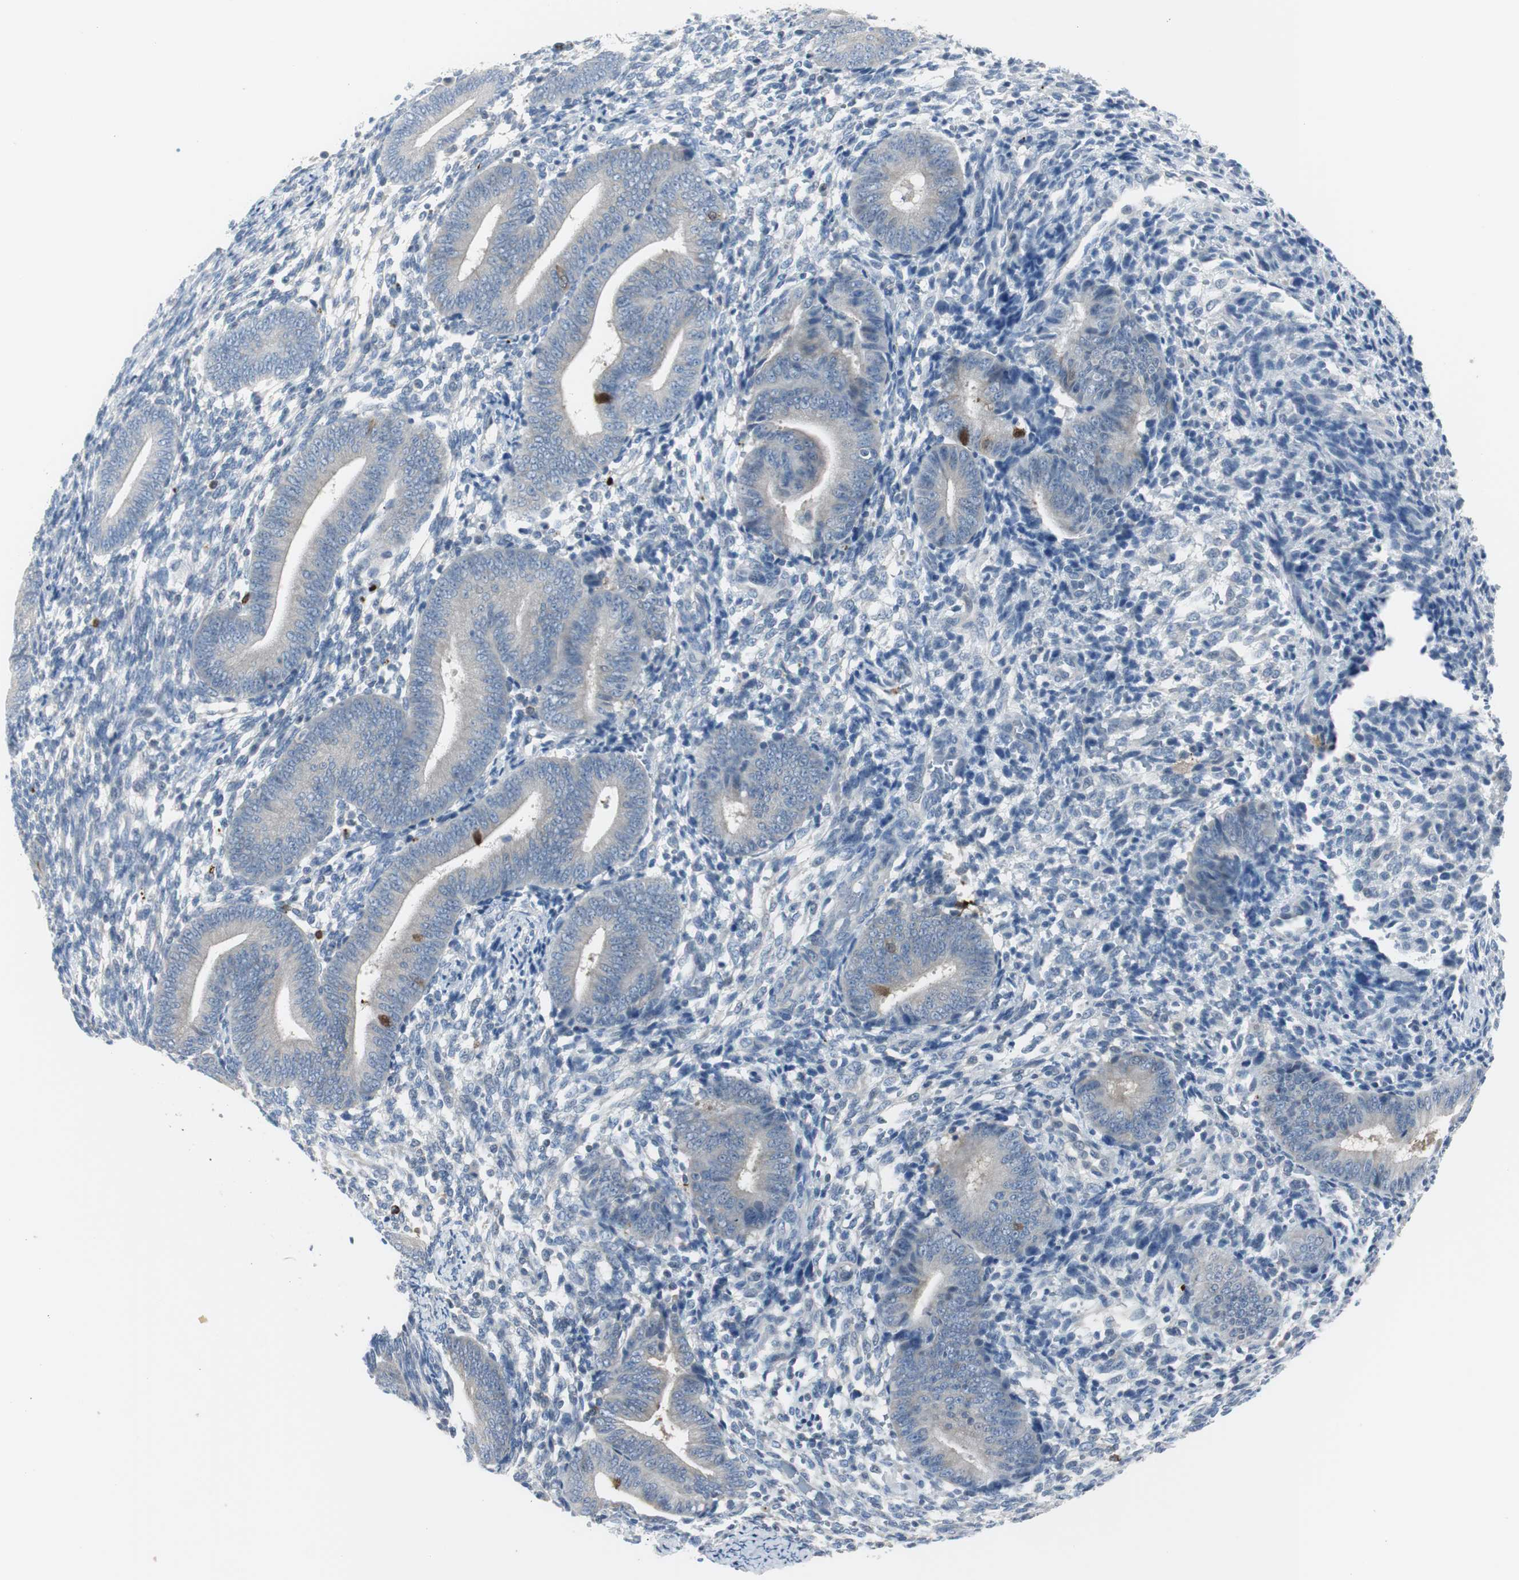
{"staining": {"intensity": "negative", "quantity": "none", "location": "none"}, "tissue": "endometrium", "cell_type": "Cells in endometrial stroma", "image_type": "normal", "snomed": [{"axis": "morphology", "description": "Normal tissue, NOS"}, {"axis": "topography", "description": "Uterus"}, {"axis": "topography", "description": "Endometrium"}], "caption": "DAB (3,3'-diaminobenzidine) immunohistochemical staining of benign human endometrium displays no significant staining in cells in endometrial stroma.", "gene": "RASA1", "patient": {"sex": "female", "age": 33}}